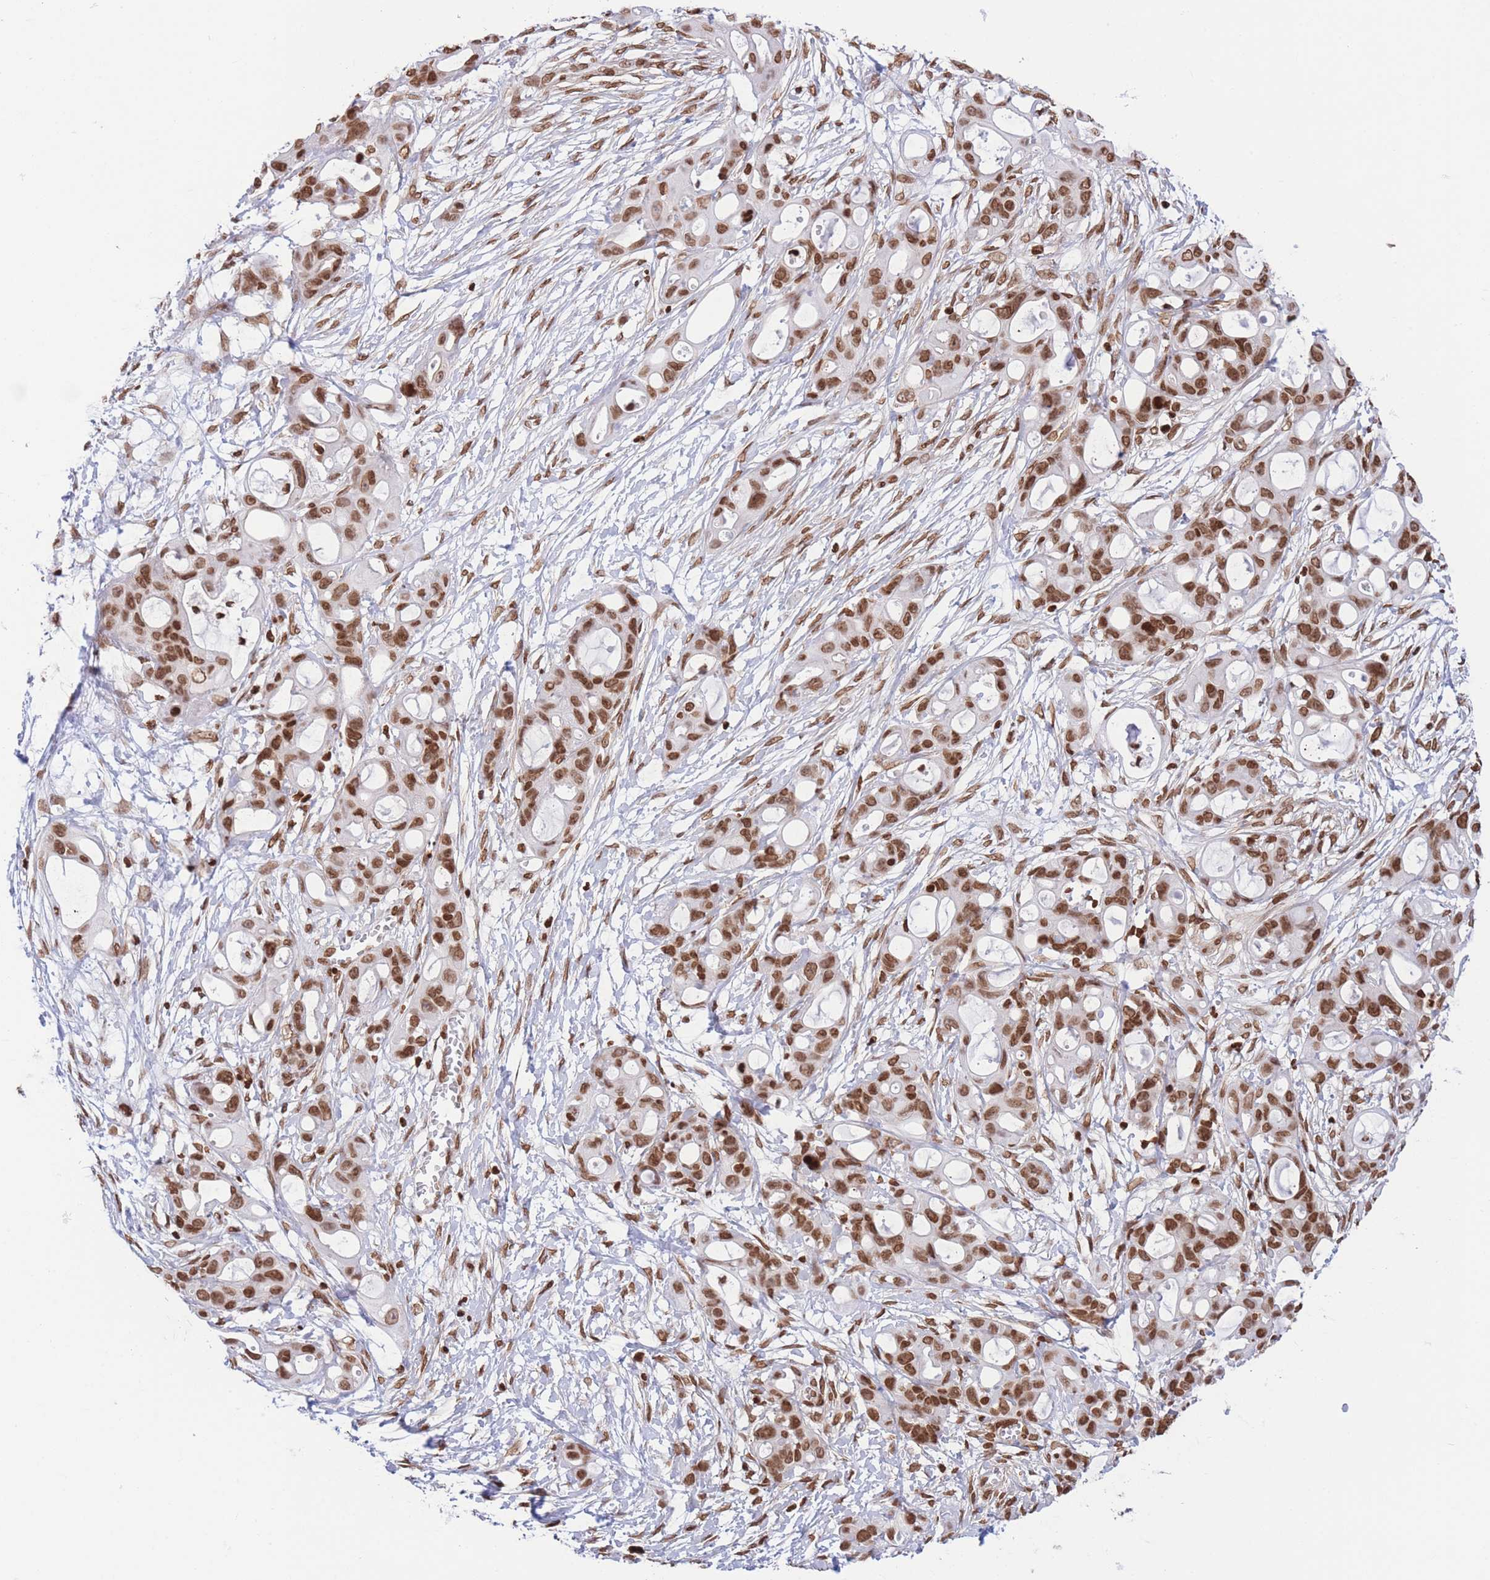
{"staining": {"intensity": "strong", "quantity": ">75%", "location": "nuclear"}, "tissue": "ovarian cancer", "cell_type": "Tumor cells", "image_type": "cancer", "snomed": [{"axis": "morphology", "description": "Cystadenocarcinoma, mucinous, NOS"}, {"axis": "topography", "description": "Ovary"}], "caption": "Immunohistochemistry (DAB (3,3'-diaminobenzidine)) staining of human mucinous cystadenocarcinoma (ovarian) demonstrates strong nuclear protein staining in about >75% of tumor cells. (DAB IHC with brightfield microscopy, high magnification).", "gene": "H2BC11", "patient": {"sex": "female", "age": 70}}